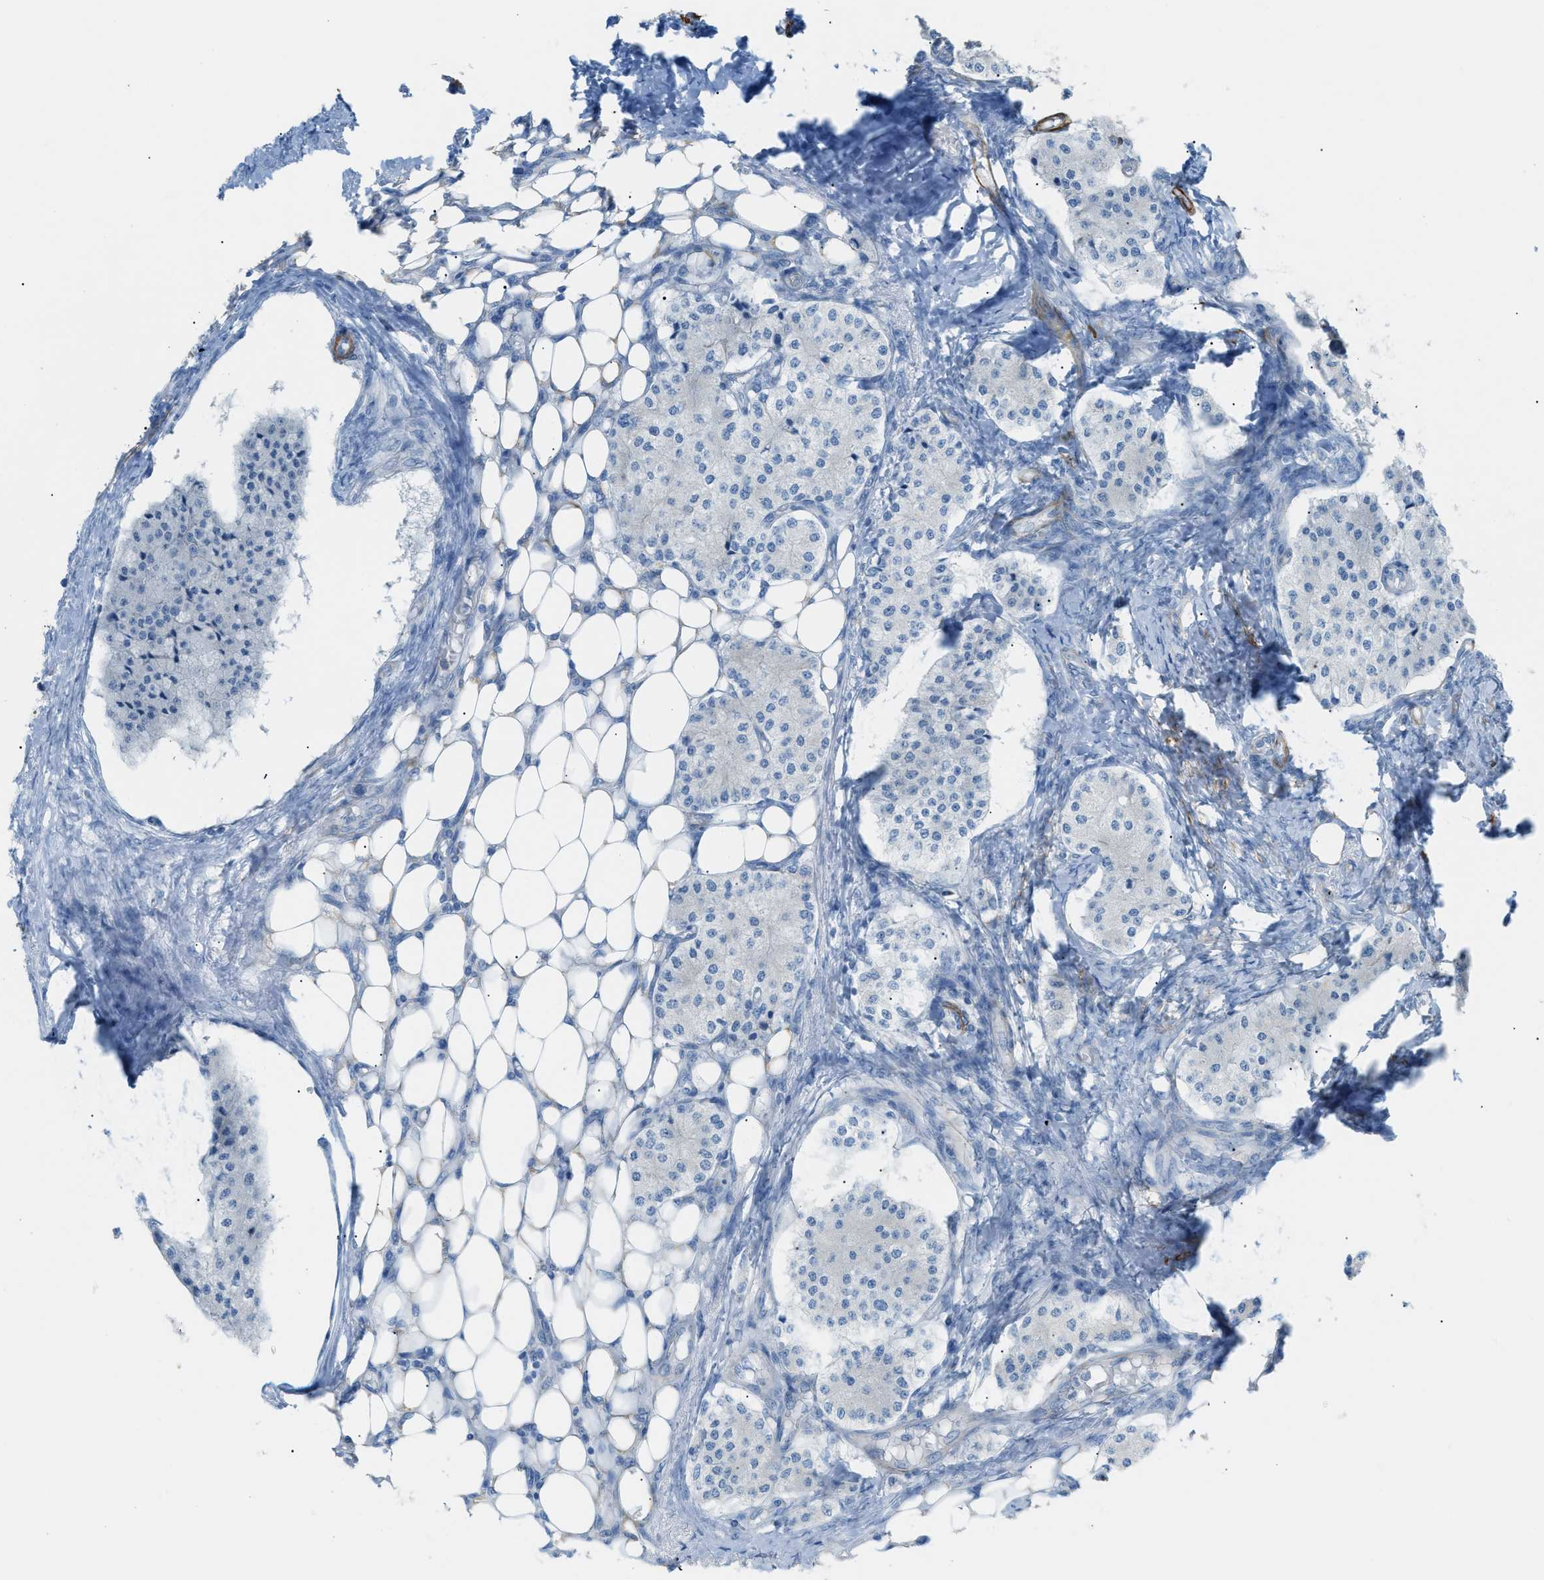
{"staining": {"intensity": "negative", "quantity": "none", "location": "none"}, "tissue": "carcinoid", "cell_type": "Tumor cells", "image_type": "cancer", "snomed": [{"axis": "morphology", "description": "Carcinoid, malignant, NOS"}, {"axis": "topography", "description": "Colon"}], "caption": "Protein analysis of carcinoid (malignant) demonstrates no significant staining in tumor cells.", "gene": "MYH11", "patient": {"sex": "female", "age": 52}}